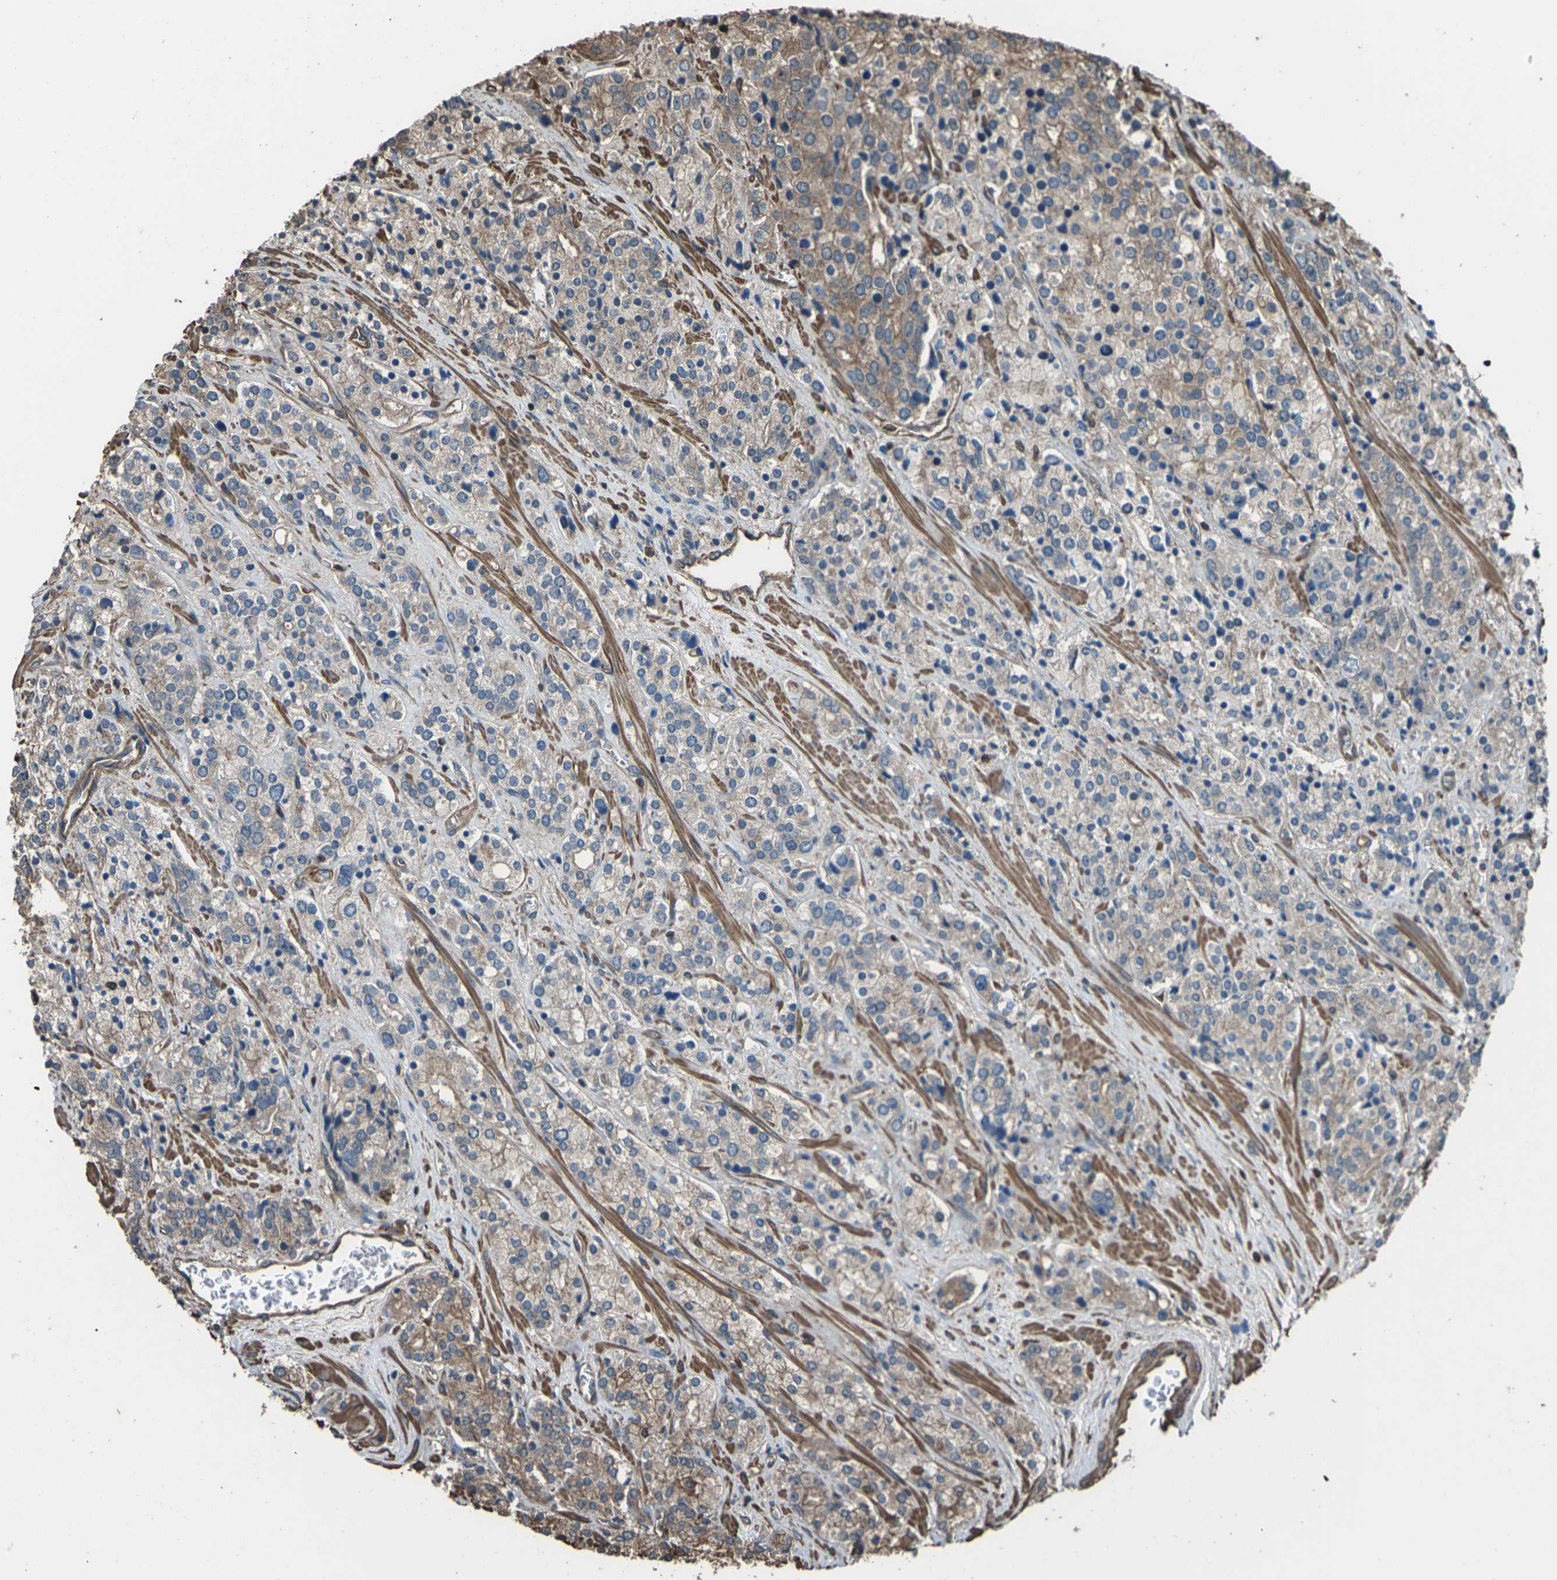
{"staining": {"intensity": "moderate", "quantity": "25%-75%", "location": "cytoplasmic/membranous"}, "tissue": "prostate cancer", "cell_type": "Tumor cells", "image_type": "cancer", "snomed": [{"axis": "morphology", "description": "Adenocarcinoma, High grade"}, {"axis": "topography", "description": "Prostate"}], "caption": "The photomicrograph demonstrates immunohistochemical staining of prostate high-grade adenocarcinoma. There is moderate cytoplasmic/membranous staining is present in about 25%-75% of tumor cells.", "gene": "DHPS", "patient": {"sex": "male", "age": 71}}